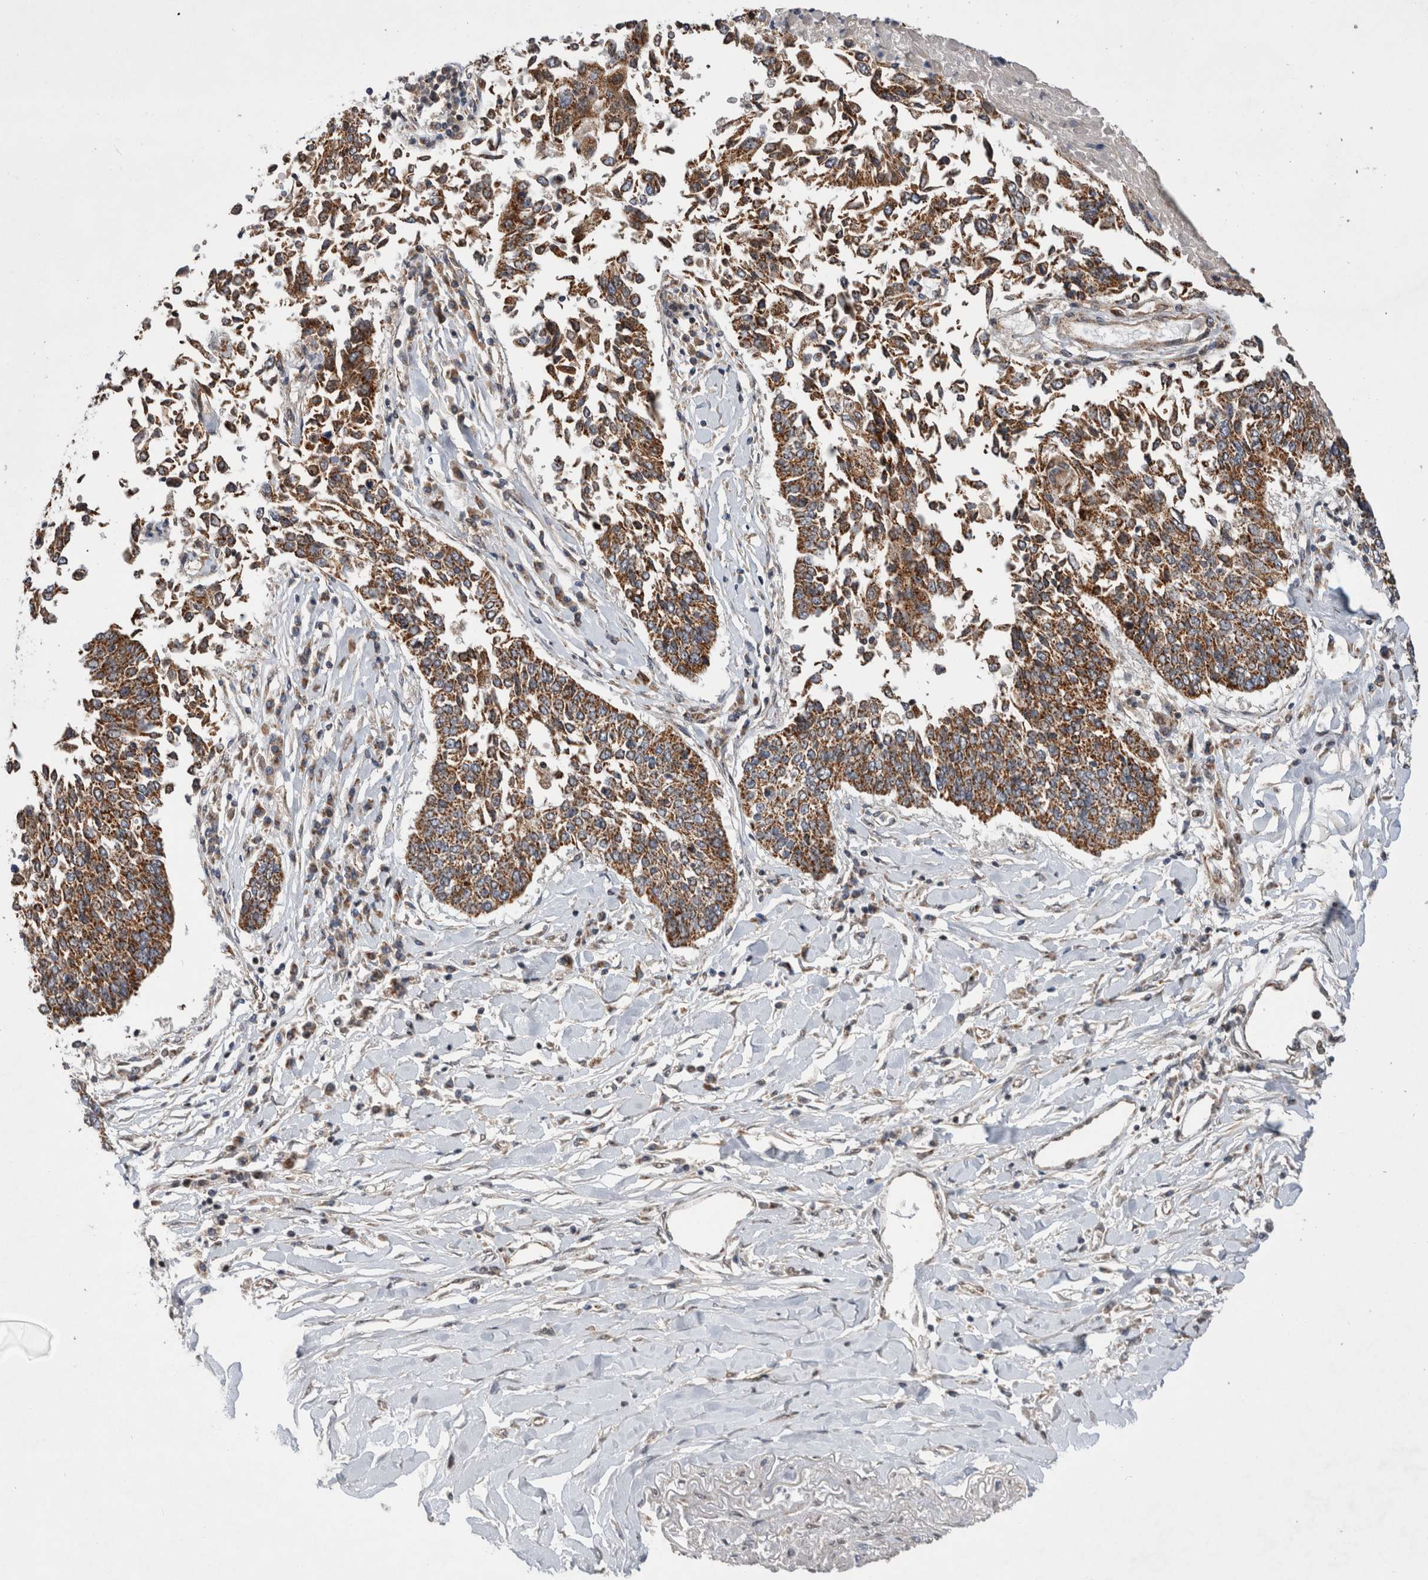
{"staining": {"intensity": "moderate", "quantity": ">75%", "location": "cytoplasmic/membranous"}, "tissue": "lung cancer", "cell_type": "Tumor cells", "image_type": "cancer", "snomed": [{"axis": "morphology", "description": "Normal tissue, NOS"}, {"axis": "morphology", "description": "Squamous cell carcinoma, NOS"}, {"axis": "topography", "description": "Cartilage tissue"}, {"axis": "topography", "description": "Bronchus"}, {"axis": "topography", "description": "Lung"}, {"axis": "topography", "description": "Peripheral nerve tissue"}], "caption": "An IHC image of tumor tissue is shown. Protein staining in brown highlights moderate cytoplasmic/membranous positivity in lung cancer within tumor cells.", "gene": "MRPL37", "patient": {"sex": "female", "age": 49}}